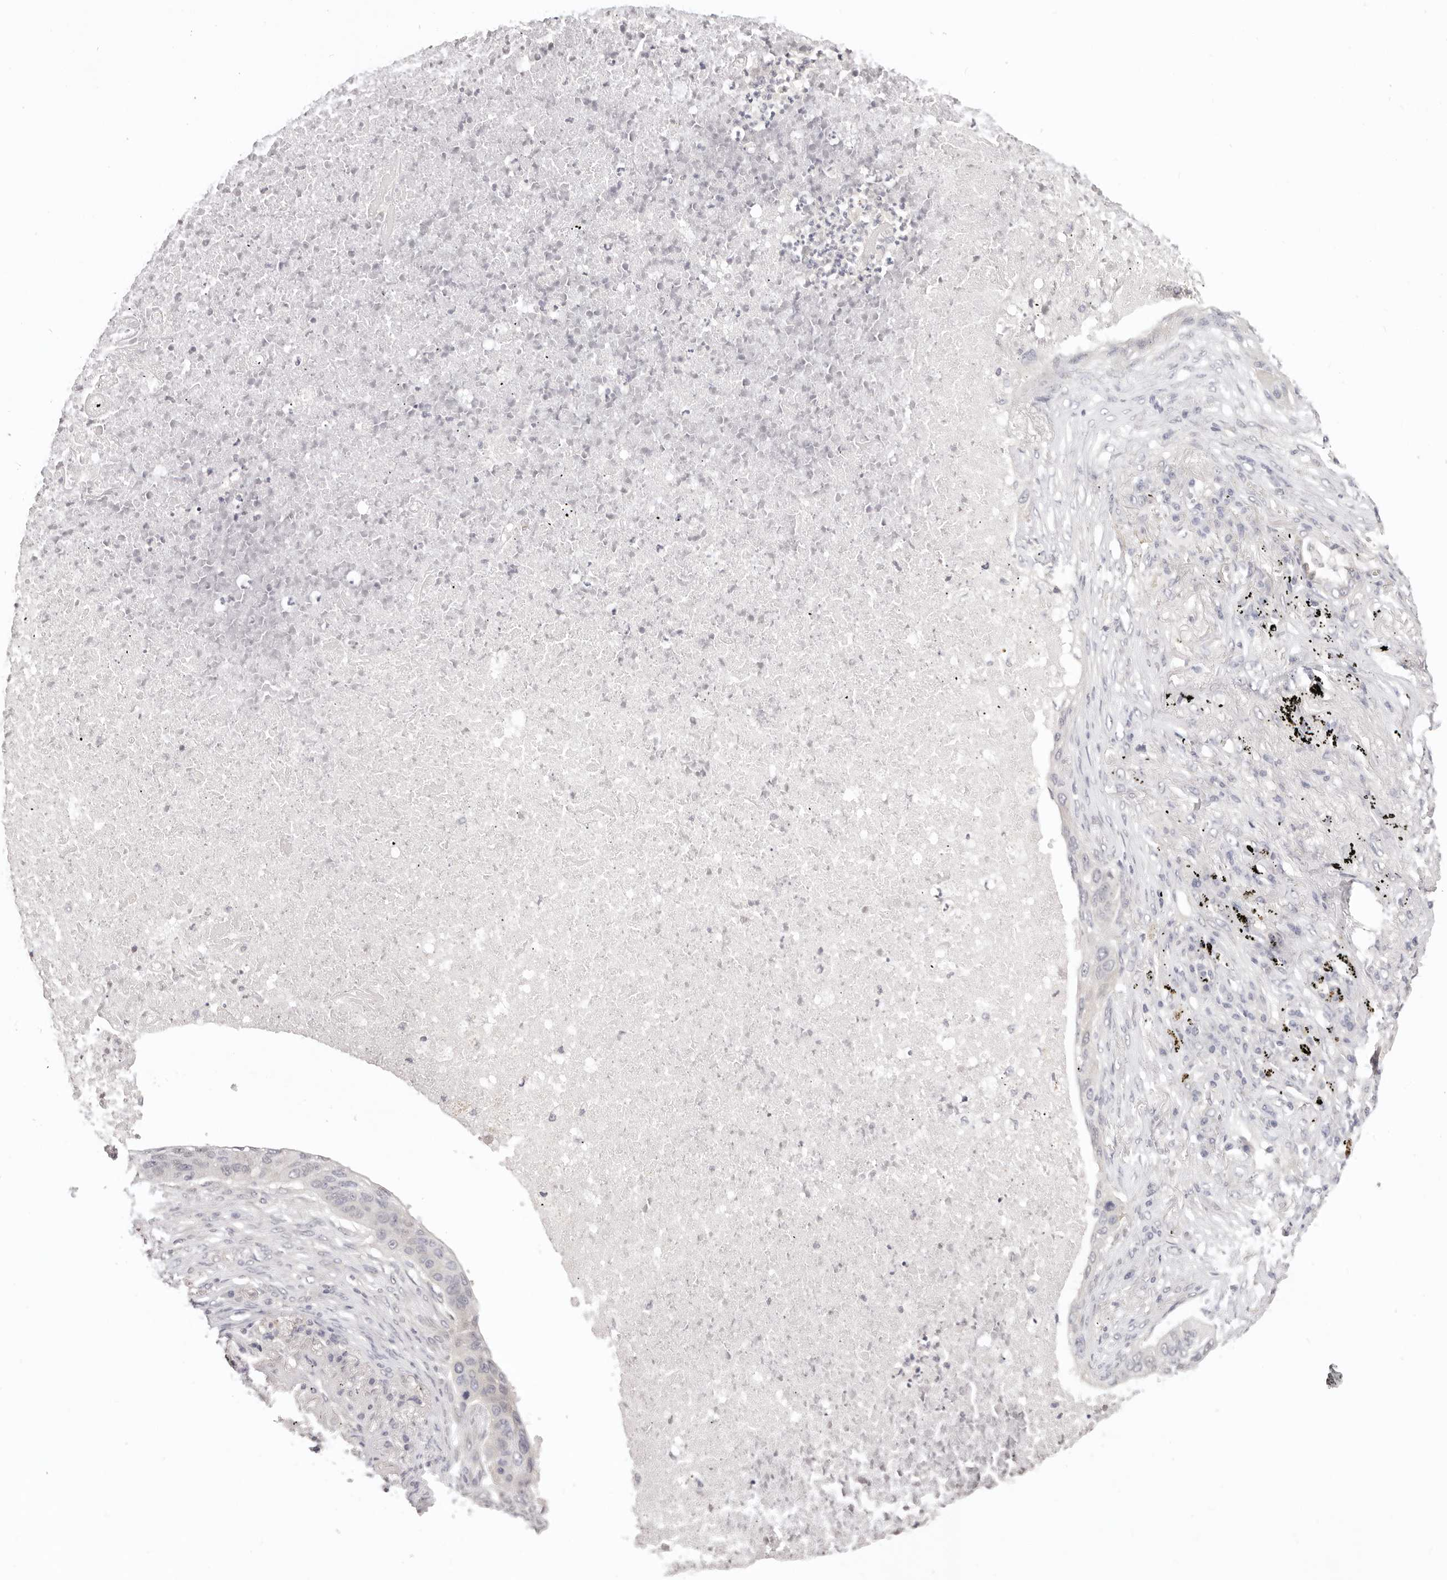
{"staining": {"intensity": "negative", "quantity": "none", "location": "none"}, "tissue": "lung cancer", "cell_type": "Tumor cells", "image_type": "cancer", "snomed": [{"axis": "morphology", "description": "Squamous cell carcinoma, NOS"}, {"axis": "topography", "description": "Lung"}], "caption": "Immunohistochemical staining of lung cancer exhibits no significant positivity in tumor cells. (Brightfield microscopy of DAB (3,3'-diaminobenzidine) immunohistochemistry (IHC) at high magnification).", "gene": "GGPS1", "patient": {"sex": "female", "age": 63}}